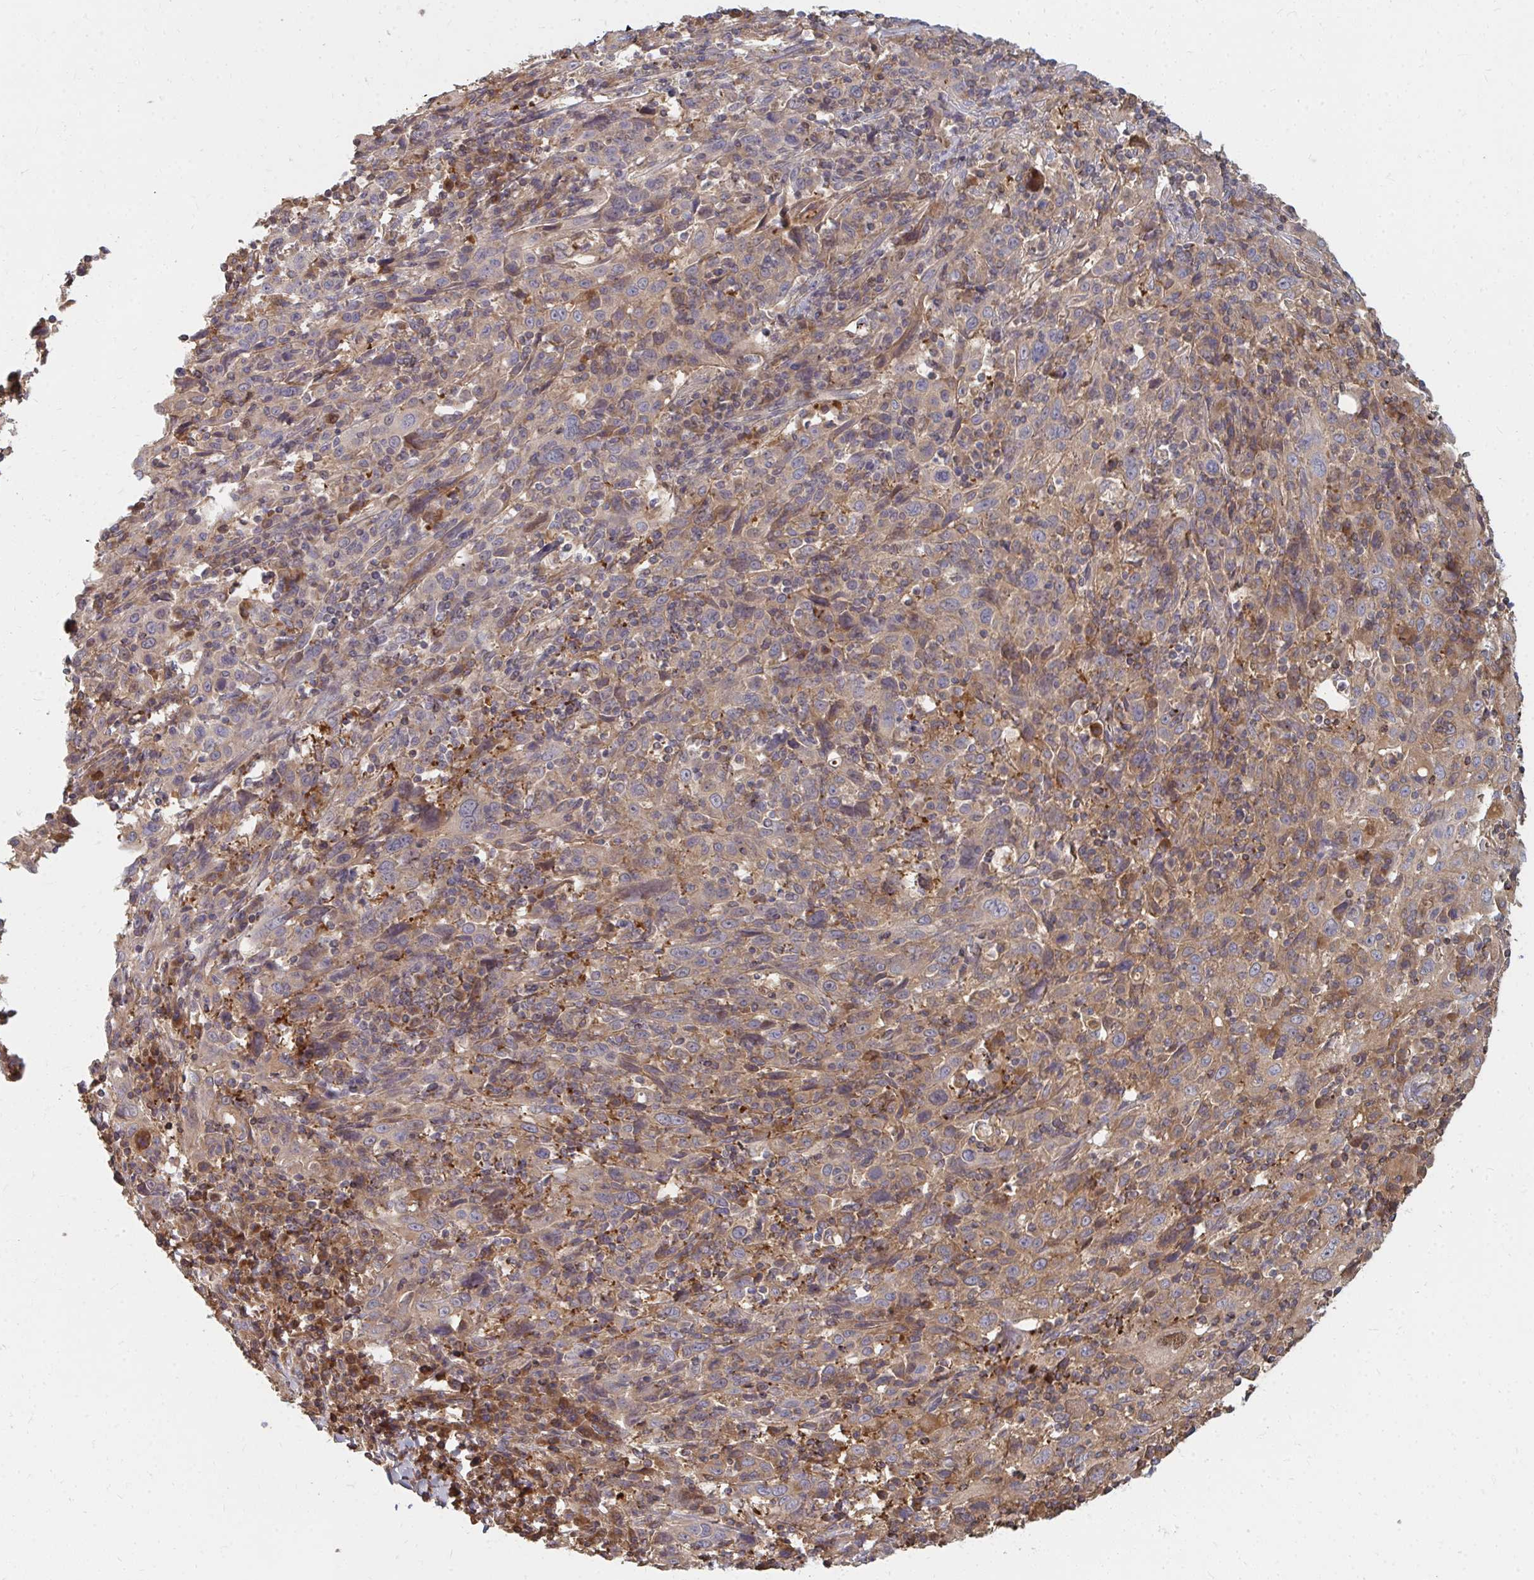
{"staining": {"intensity": "weak", "quantity": "<25%", "location": "cytoplasmic/membranous"}, "tissue": "cervical cancer", "cell_type": "Tumor cells", "image_type": "cancer", "snomed": [{"axis": "morphology", "description": "Squamous cell carcinoma, NOS"}, {"axis": "topography", "description": "Cervix"}], "caption": "High power microscopy histopathology image of an immunohistochemistry (IHC) photomicrograph of squamous cell carcinoma (cervical), revealing no significant staining in tumor cells.", "gene": "ZNF285", "patient": {"sex": "female", "age": 46}}